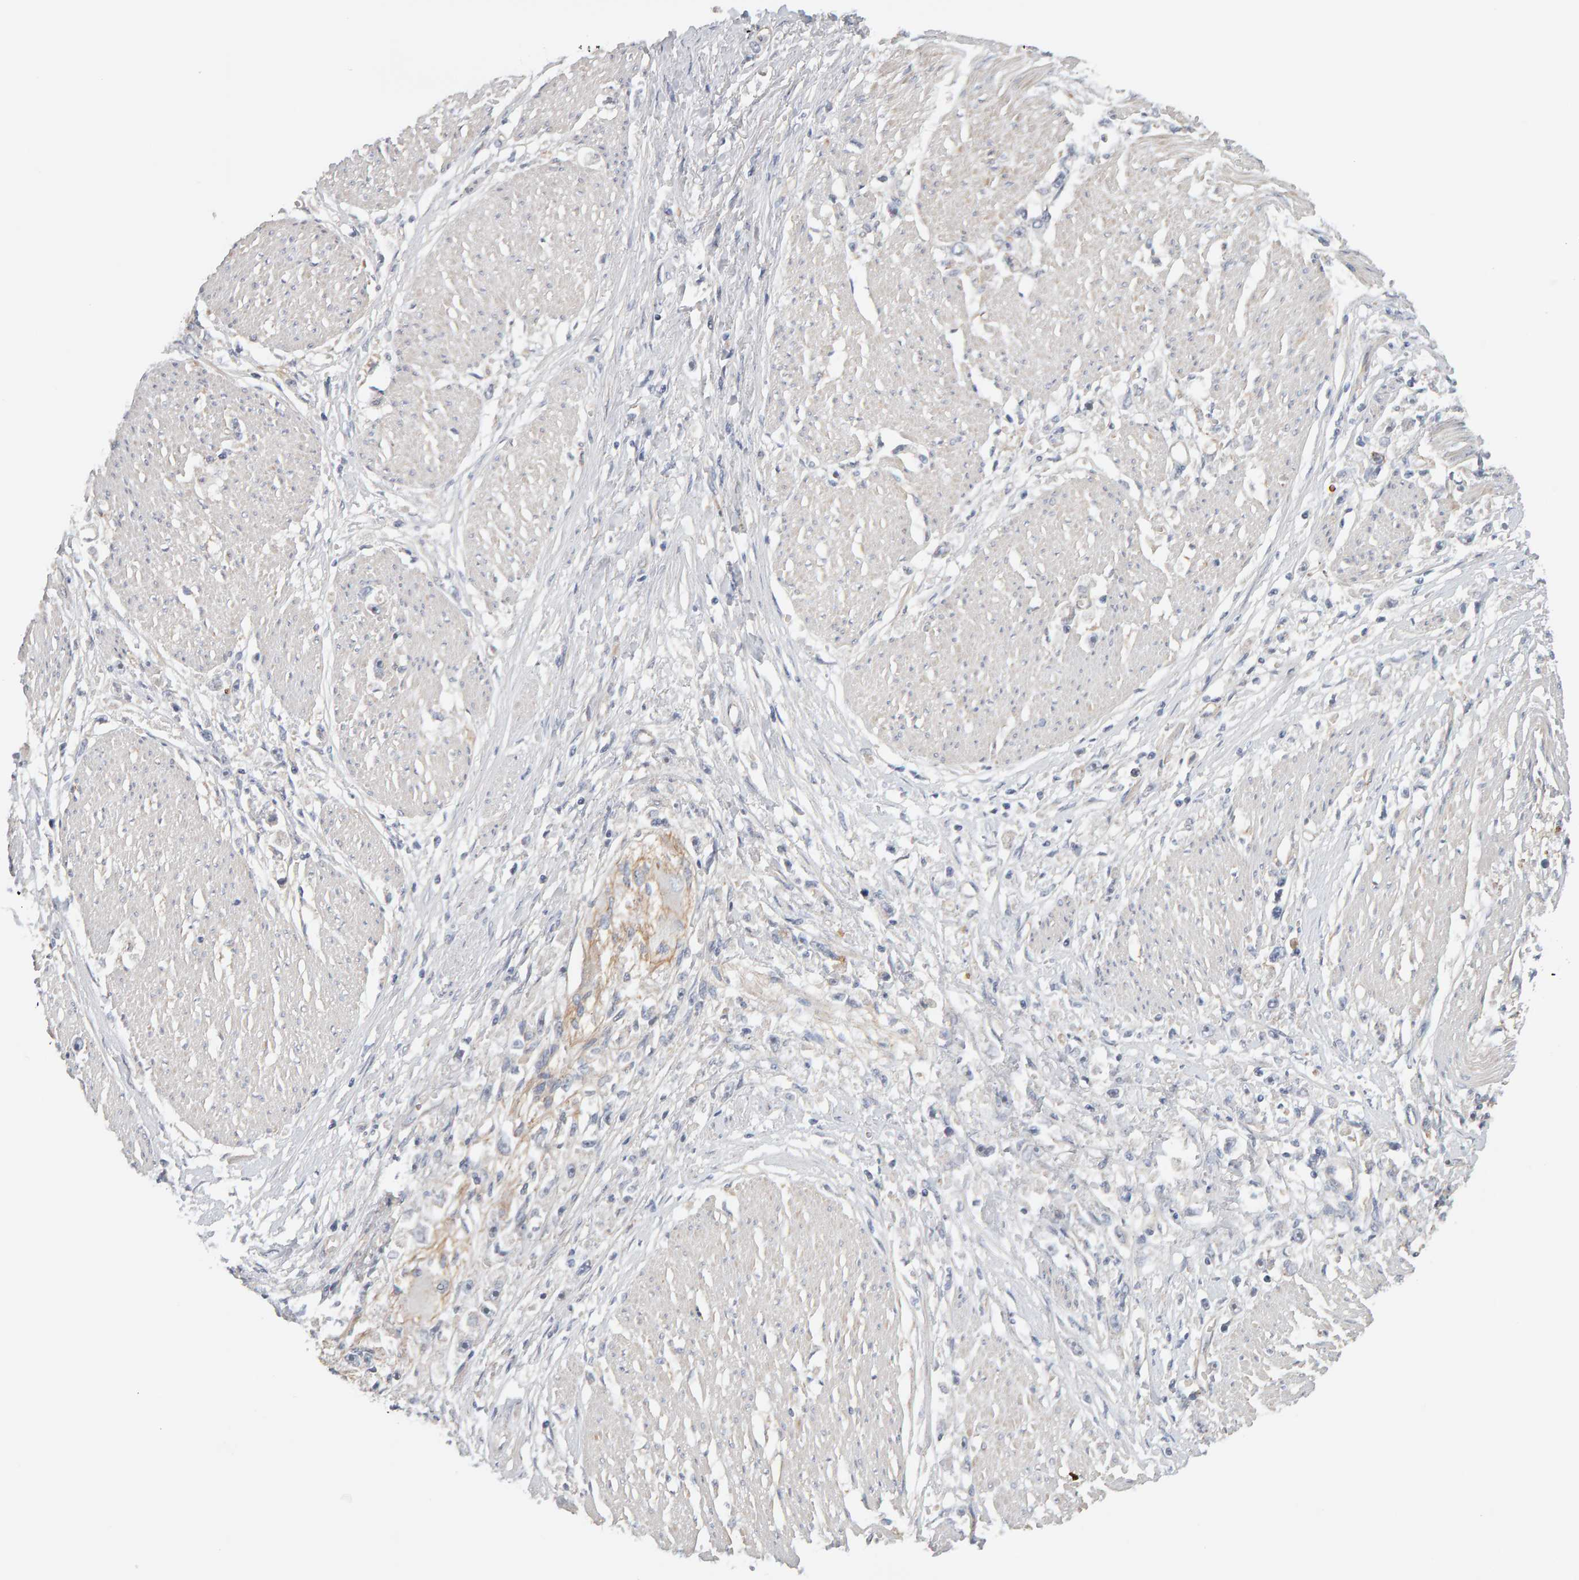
{"staining": {"intensity": "negative", "quantity": "none", "location": "none"}, "tissue": "stomach cancer", "cell_type": "Tumor cells", "image_type": "cancer", "snomed": [{"axis": "morphology", "description": "Adenocarcinoma, NOS"}, {"axis": "topography", "description": "Stomach"}], "caption": "High magnification brightfield microscopy of adenocarcinoma (stomach) stained with DAB (brown) and counterstained with hematoxylin (blue): tumor cells show no significant staining.", "gene": "PPP1R16A", "patient": {"sex": "female", "age": 59}}